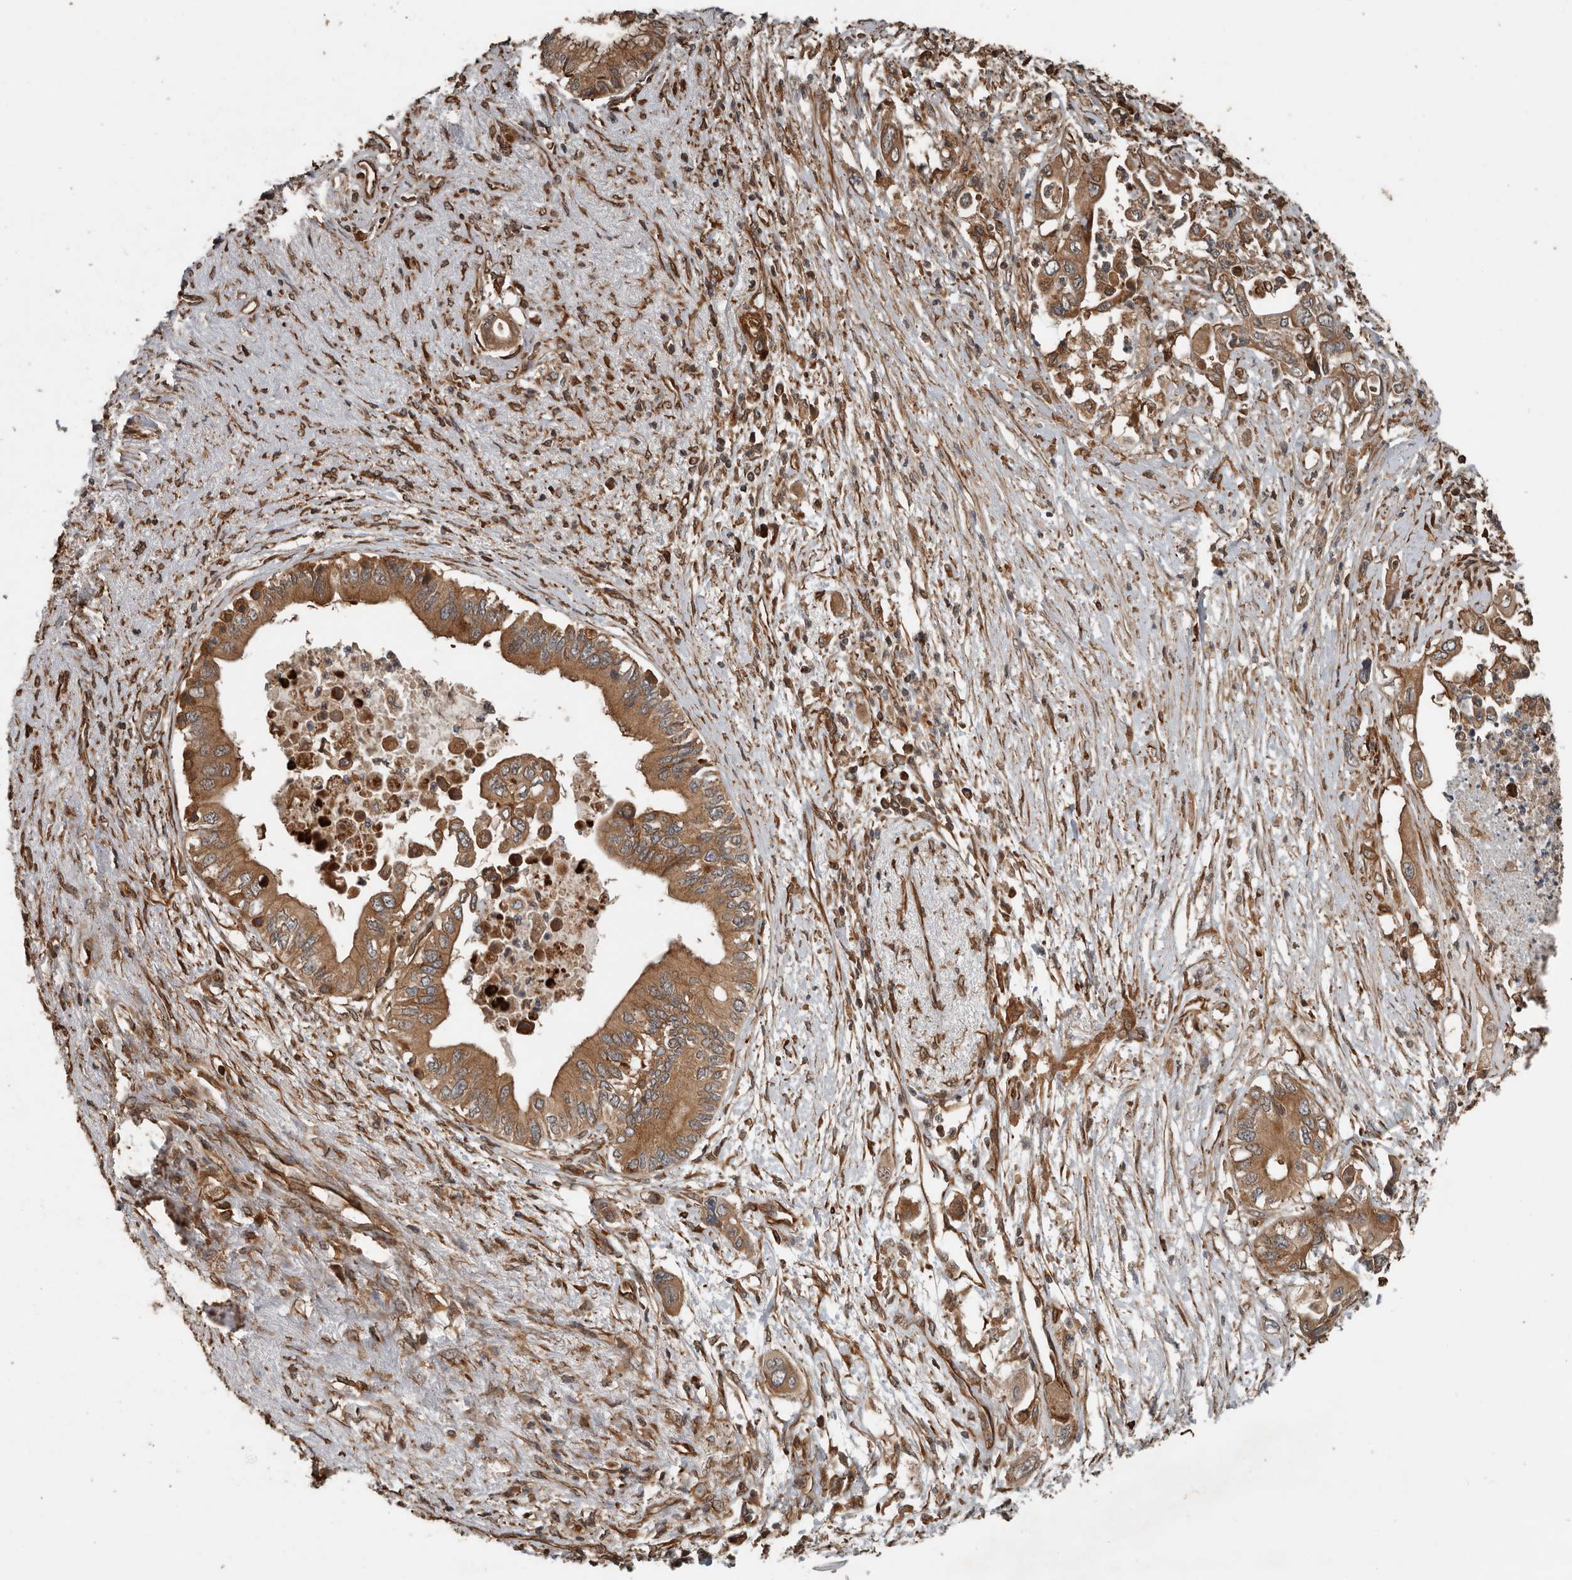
{"staining": {"intensity": "moderate", "quantity": ">75%", "location": "cytoplasmic/membranous"}, "tissue": "pancreatic cancer", "cell_type": "Tumor cells", "image_type": "cancer", "snomed": [{"axis": "morphology", "description": "Adenocarcinoma, NOS"}, {"axis": "topography", "description": "Pancreas"}], "caption": "Protein positivity by immunohistochemistry (IHC) exhibits moderate cytoplasmic/membranous expression in about >75% of tumor cells in pancreatic cancer.", "gene": "YOD1", "patient": {"sex": "male", "age": 66}}